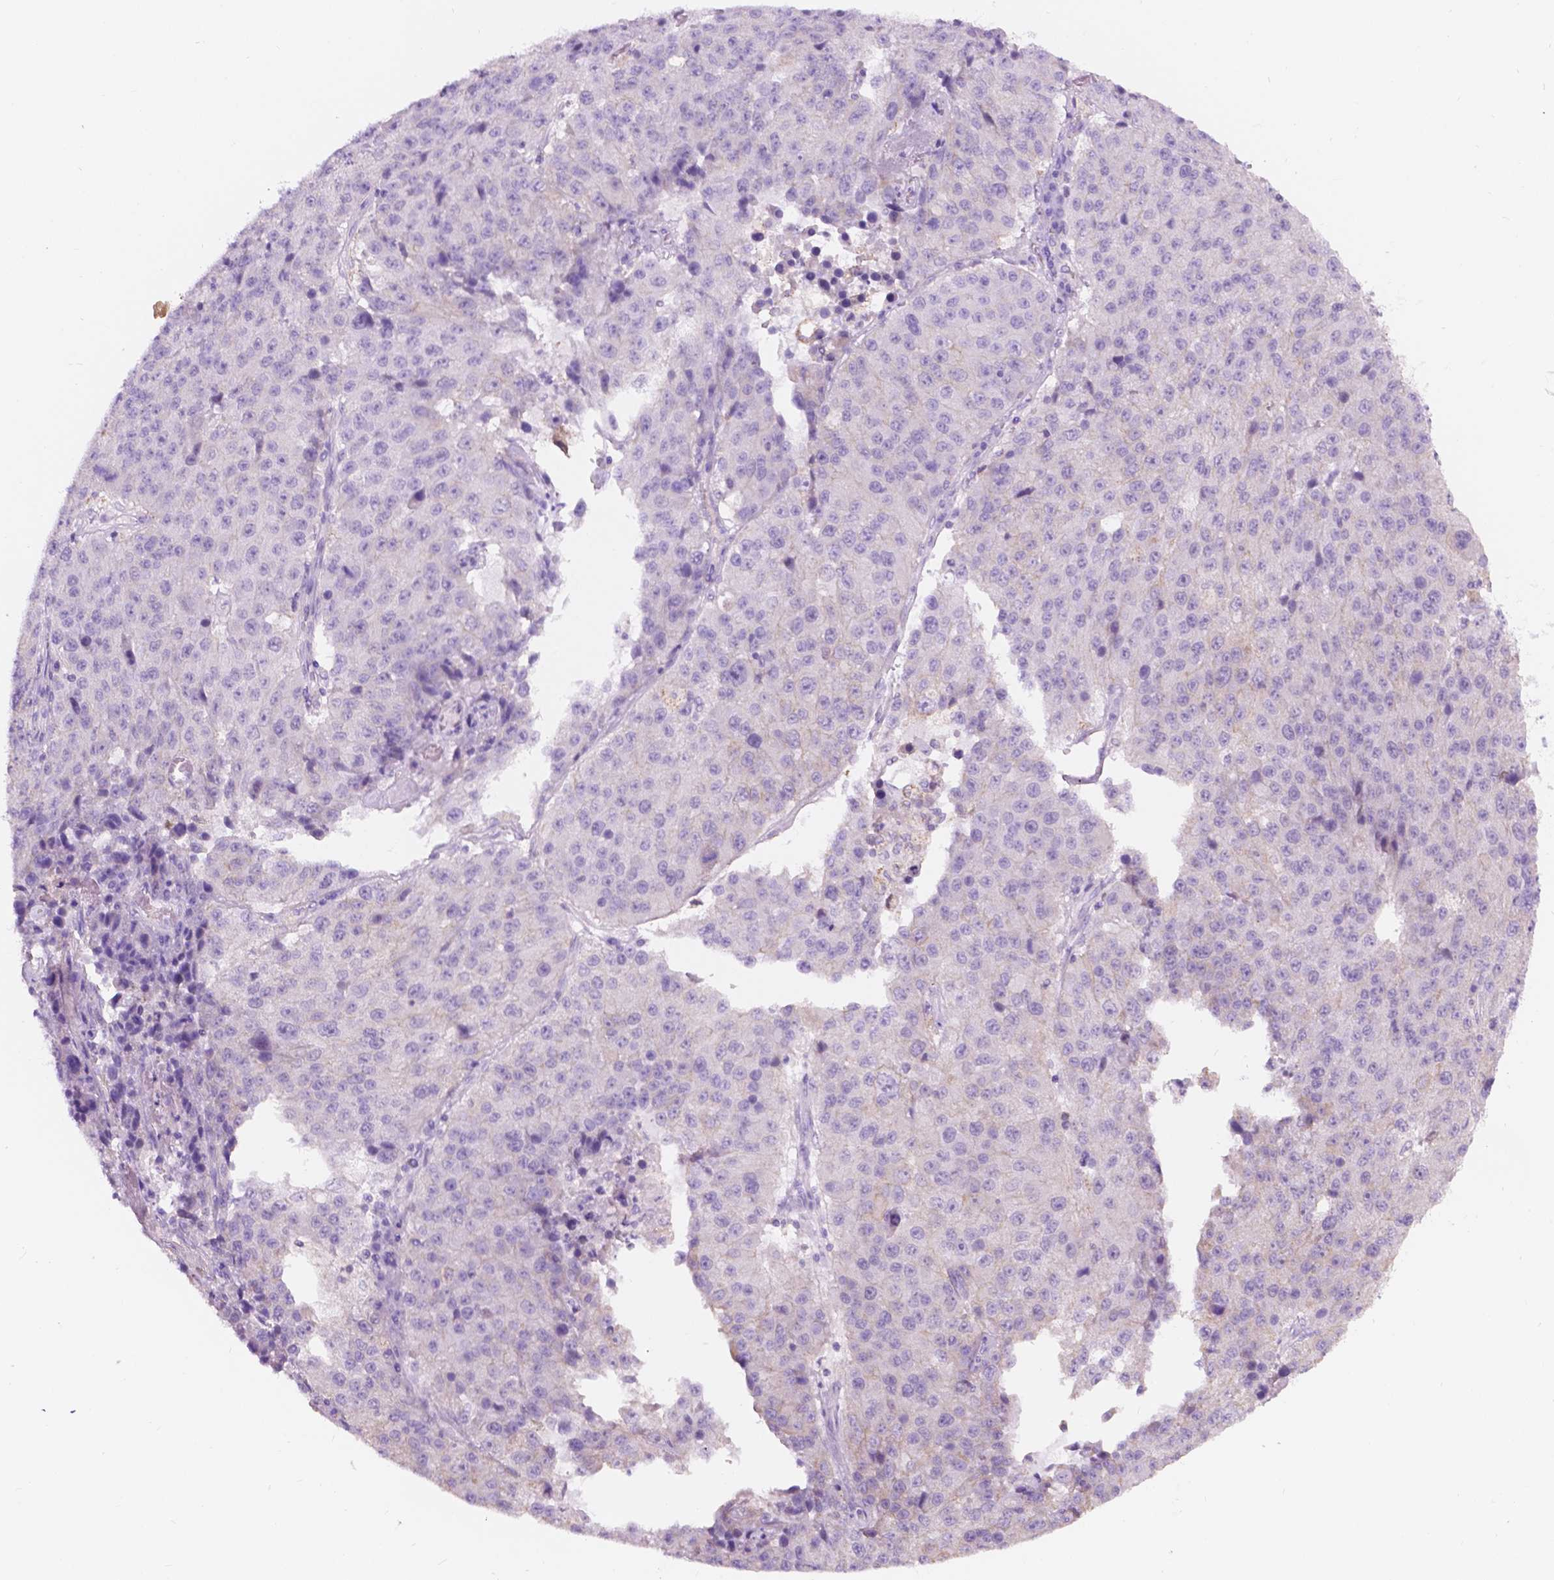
{"staining": {"intensity": "negative", "quantity": "none", "location": "none"}, "tissue": "stomach cancer", "cell_type": "Tumor cells", "image_type": "cancer", "snomed": [{"axis": "morphology", "description": "Adenocarcinoma, NOS"}, {"axis": "topography", "description": "Stomach"}], "caption": "The histopathology image shows no significant positivity in tumor cells of stomach adenocarcinoma.", "gene": "NOS1AP", "patient": {"sex": "male", "age": 71}}